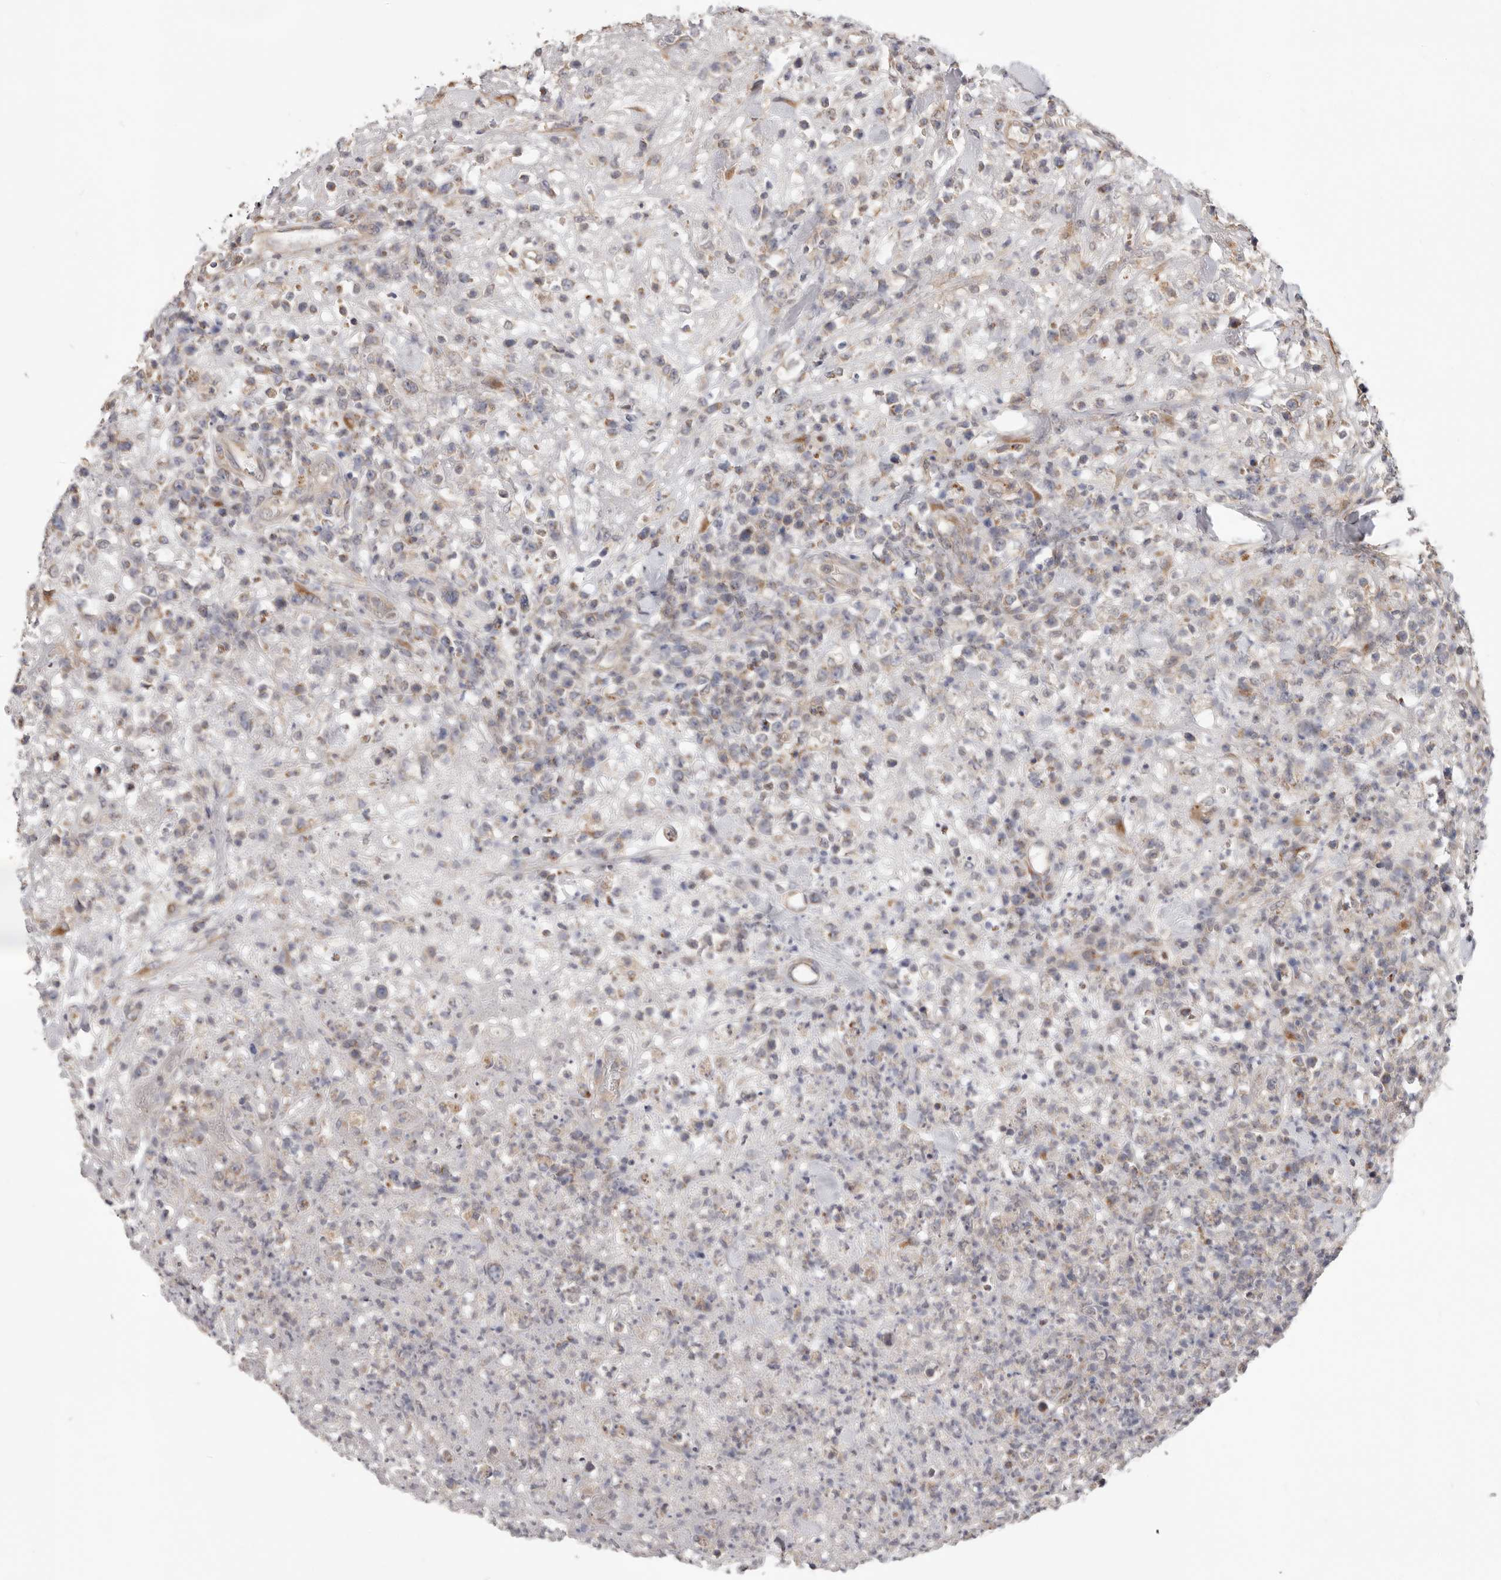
{"staining": {"intensity": "negative", "quantity": "none", "location": "none"}, "tissue": "lymphoma", "cell_type": "Tumor cells", "image_type": "cancer", "snomed": [{"axis": "morphology", "description": "Malignant lymphoma, non-Hodgkin's type, High grade"}, {"axis": "topography", "description": "Colon"}], "caption": "Immunohistochemistry (IHC) micrograph of human high-grade malignant lymphoma, non-Hodgkin's type stained for a protein (brown), which exhibits no expression in tumor cells.", "gene": "LRP6", "patient": {"sex": "female", "age": 53}}